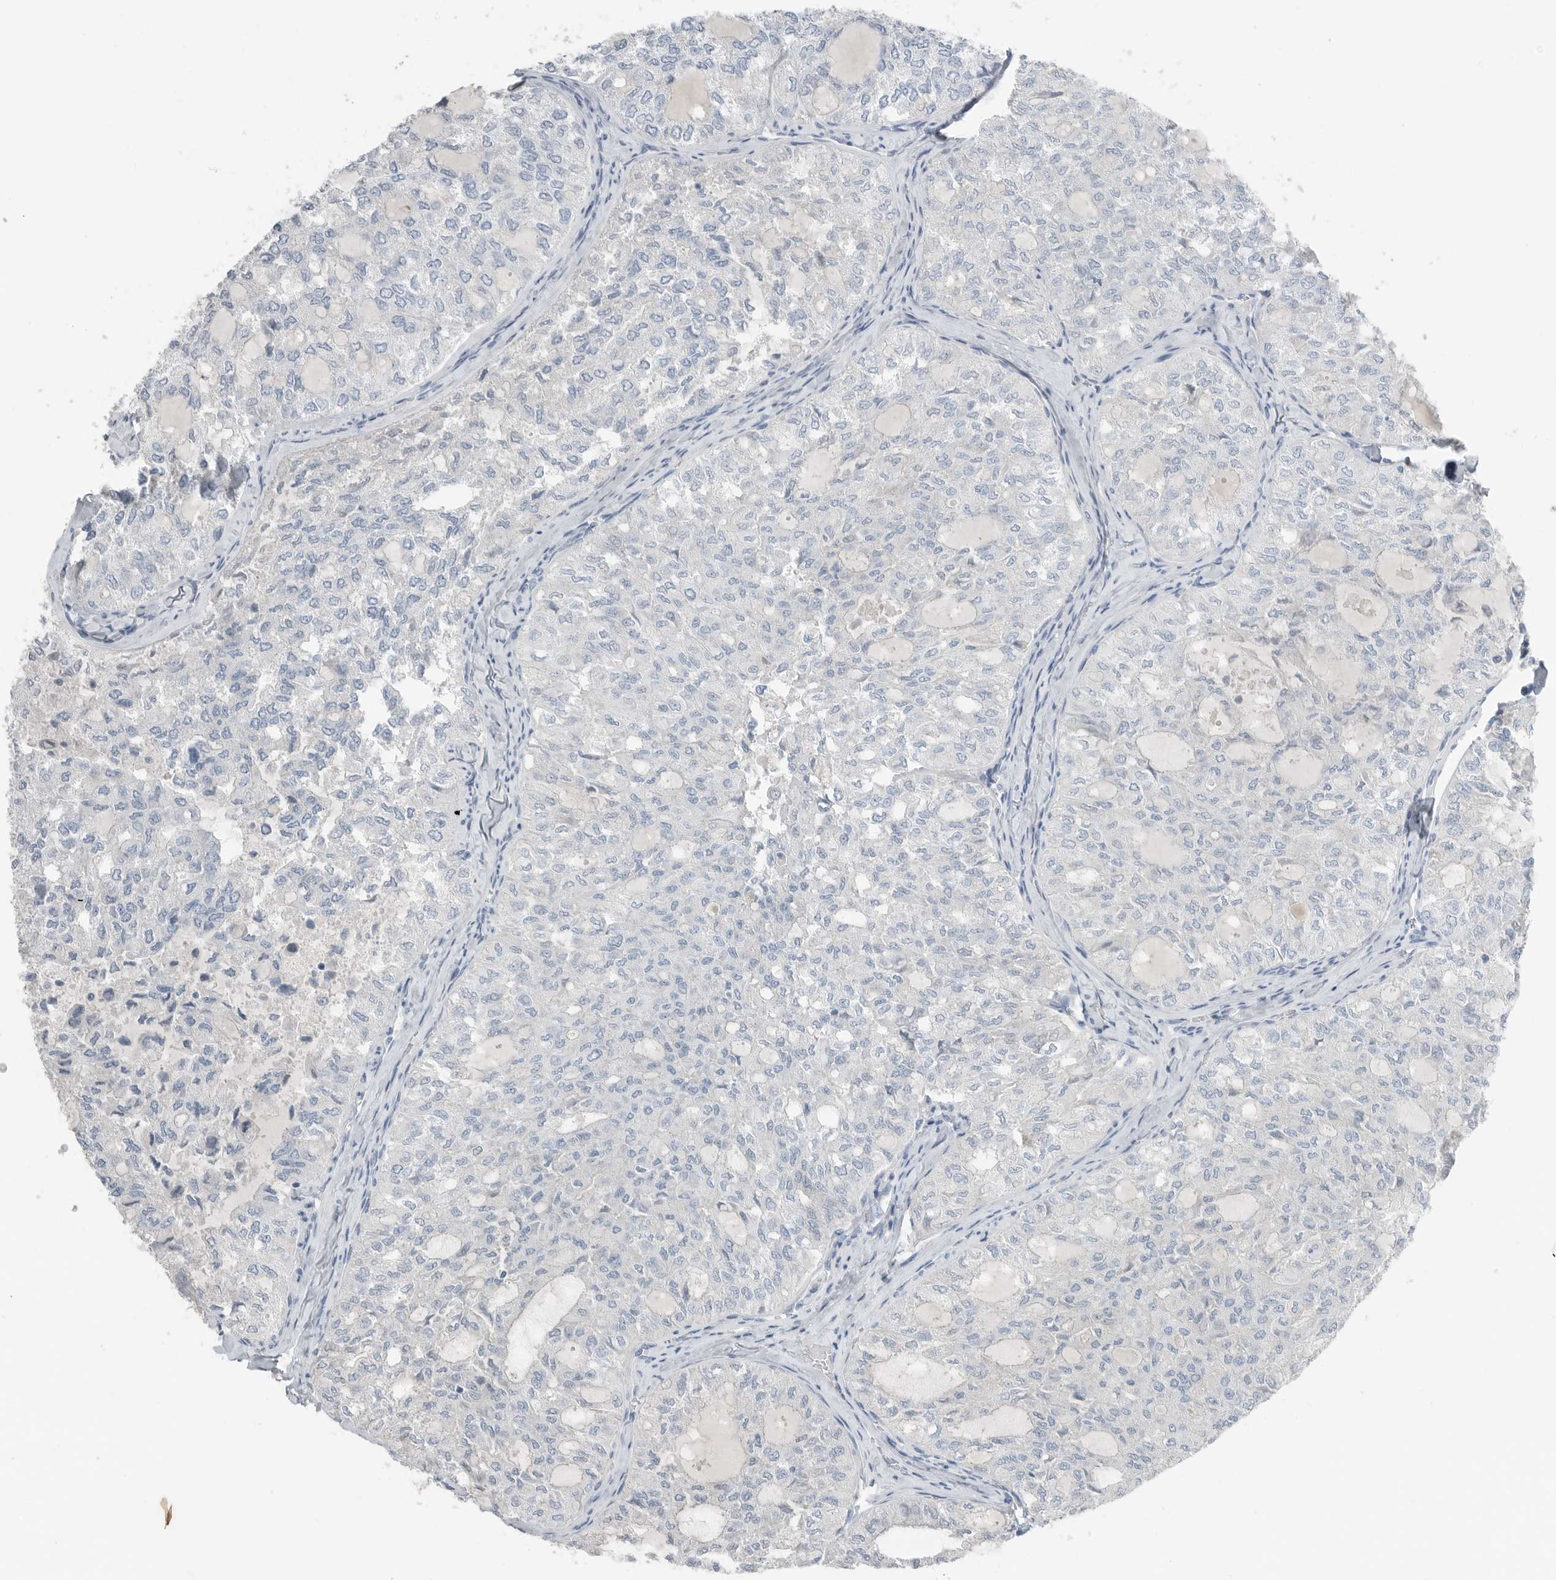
{"staining": {"intensity": "negative", "quantity": "none", "location": "none"}, "tissue": "thyroid cancer", "cell_type": "Tumor cells", "image_type": "cancer", "snomed": [{"axis": "morphology", "description": "Follicular adenoma carcinoma, NOS"}, {"axis": "topography", "description": "Thyroid gland"}], "caption": "Thyroid cancer (follicular adenoma carcinoma) was stained to show a protein in brown. There is no significant expression in tumor cells.", "gene": "SERPINB7", "patient": {"sex": "male", "age": 75}}